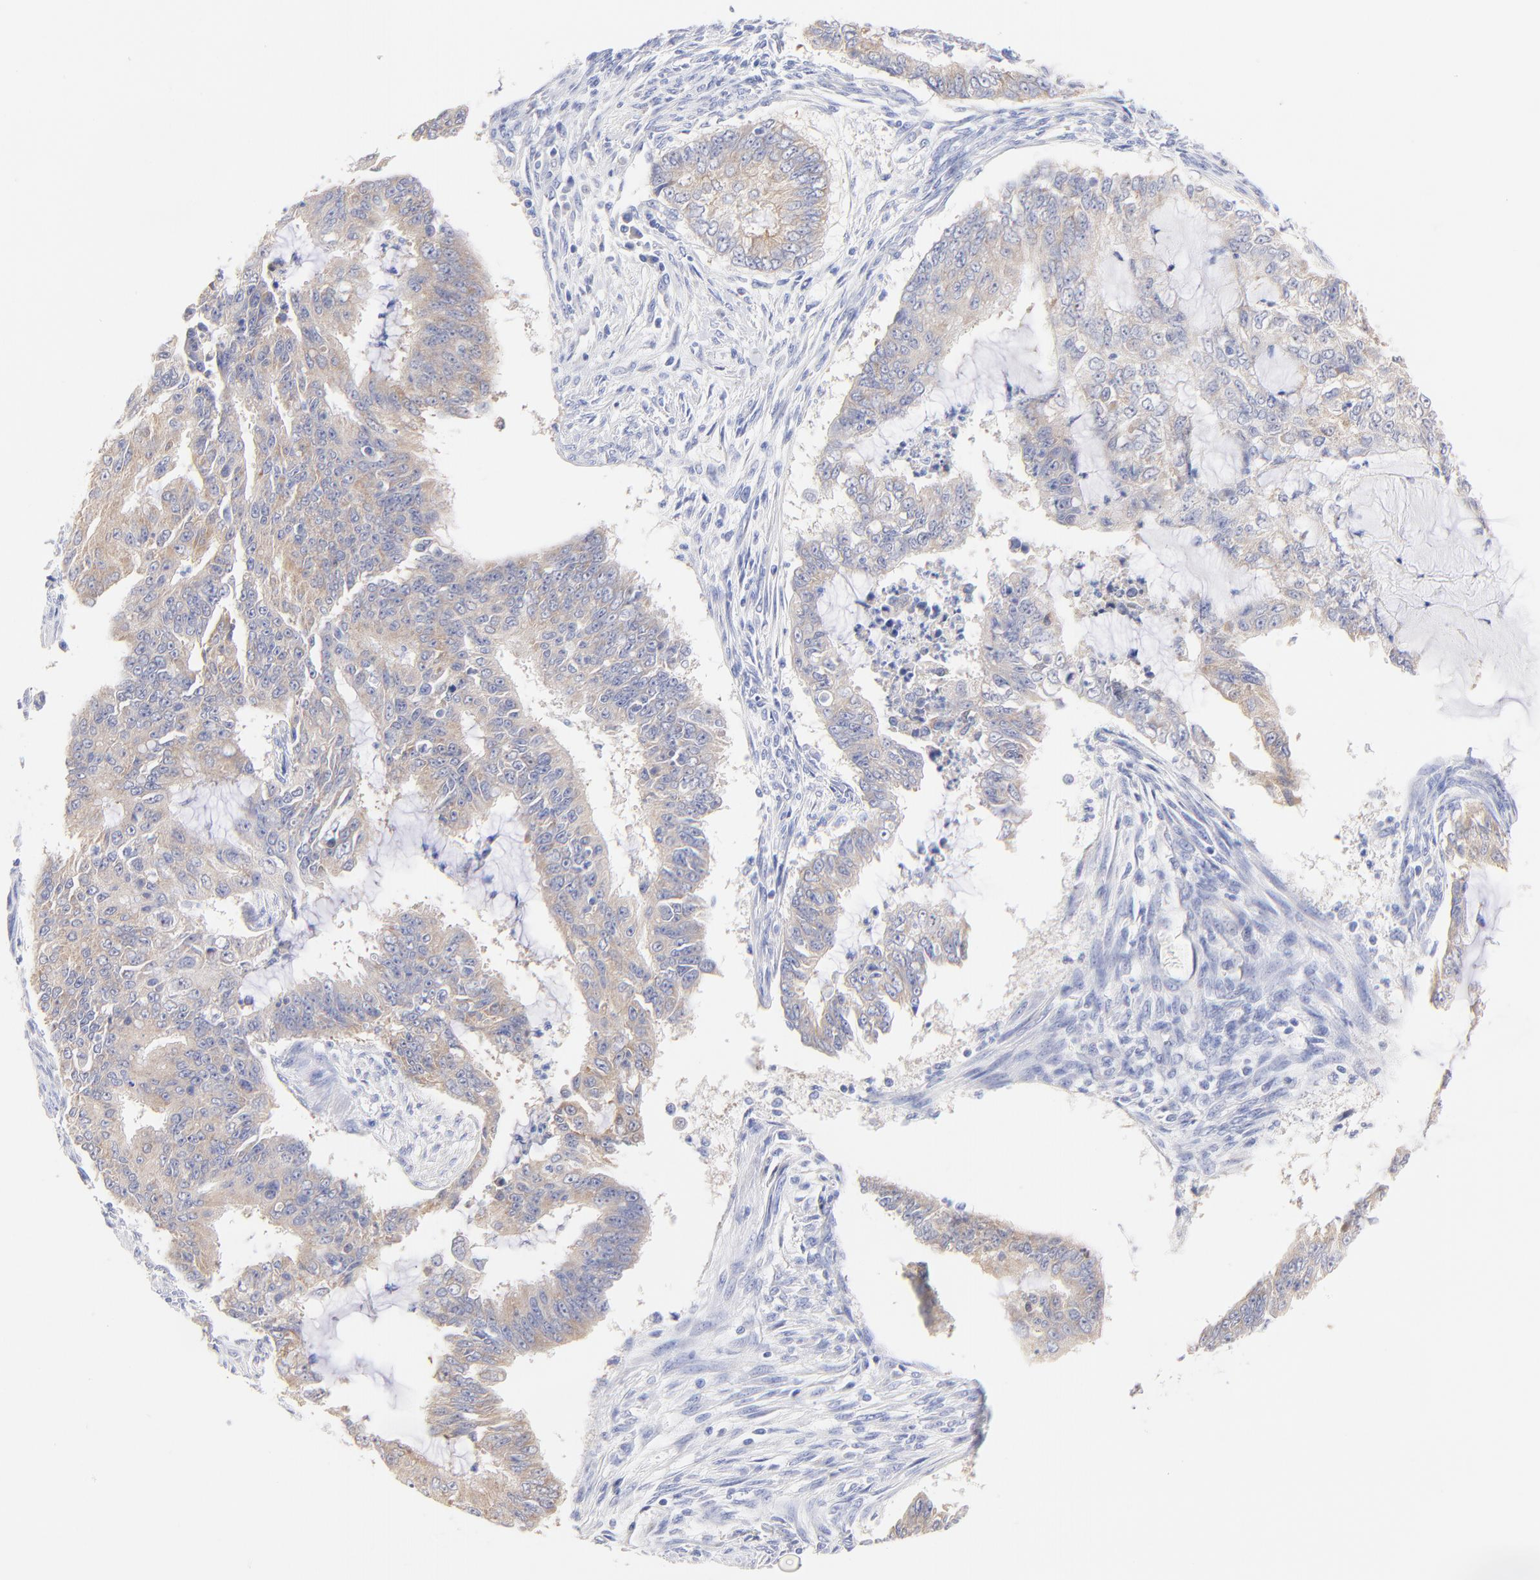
{"staining": {"intensity": "weak", "quantity": ">75%", "location": "cytoplasmic/membranous"}, "tissue": "endometrial cancer", "cell_type": "Tumor cells", "image_type": "cancer", "snomed": [{"axis": "morphology", "description": "Adenocarcinoma, NOS"}, {"axis": "topography", "description": "Endometrium"}], "caption": "About >75% of tumor cells in endometrial cancer show weak cytoplasmic/membranous protein positivity as visualized by brown immunohistochemical staining.", "gene": "CFAP57", "patient": {"sex": "female", "age": 75}}